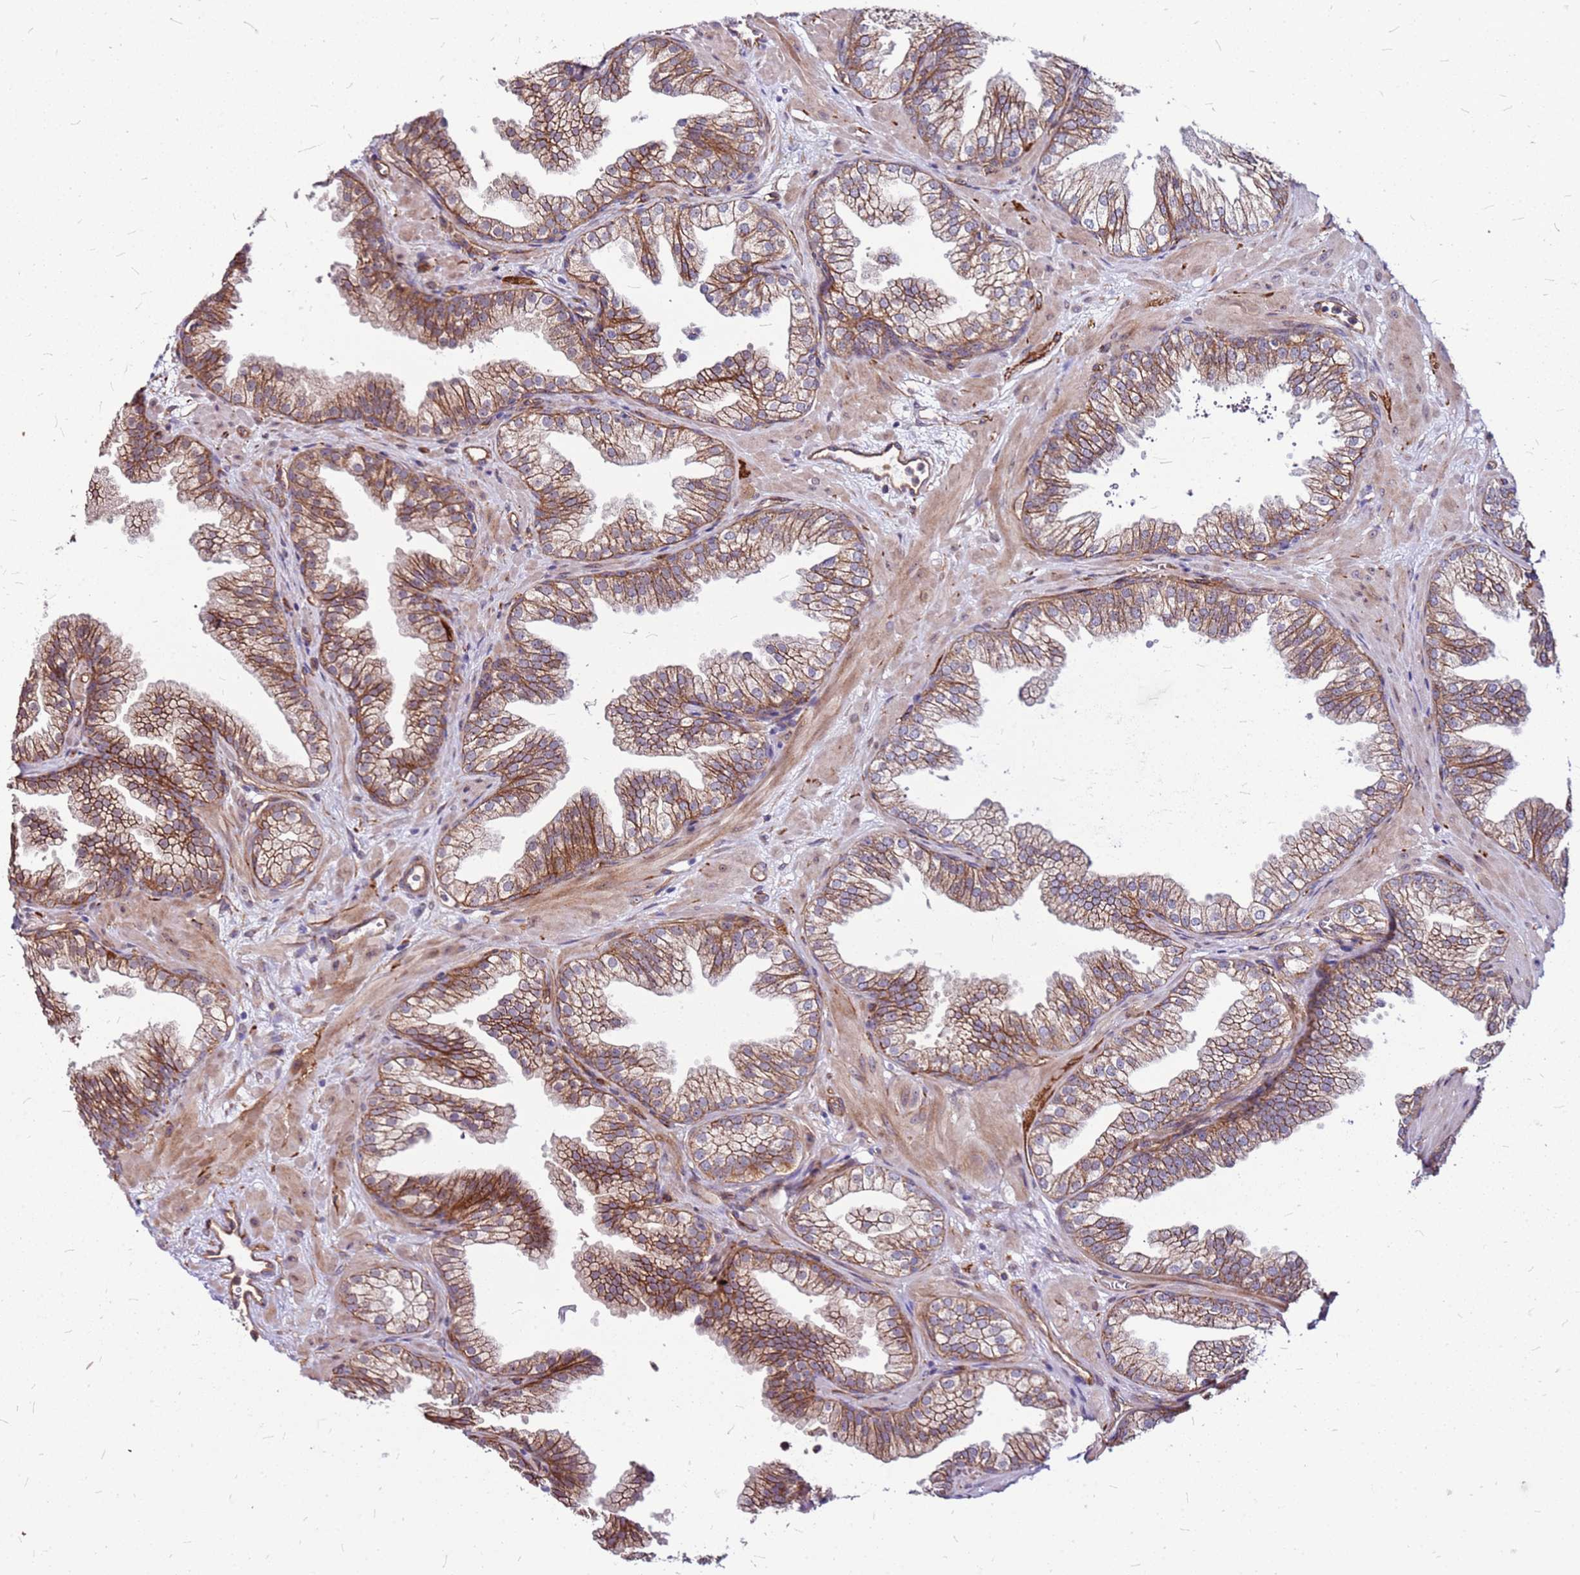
{"staining": {"intensity": "moderate", "quantity": ">75%", "location": "cytoplasmic/membranous"}, "tissue": "prostate", "cell_type": "Glandular cells", "image_type": "normal", "snomed": [{"axis": "morphology", "description": "Normal tissue, NOS"}, {"axis": "topography", "description": "Prostate"}], "caption": "Prostate stained with immunohistochemistry (IHC) shows moderate cytoplasmic/membranous positivity in approximately >75% of glandular cells. The staining was performed using DAB (3,3'-diaminobenzidine) to visualize the protein expression in brown, while the nuclei were stained in blue with hematoxylin (Magnification: 20x).", "gene": "TOPAZ1", "patient": {"sex": "male", "age": 37}}